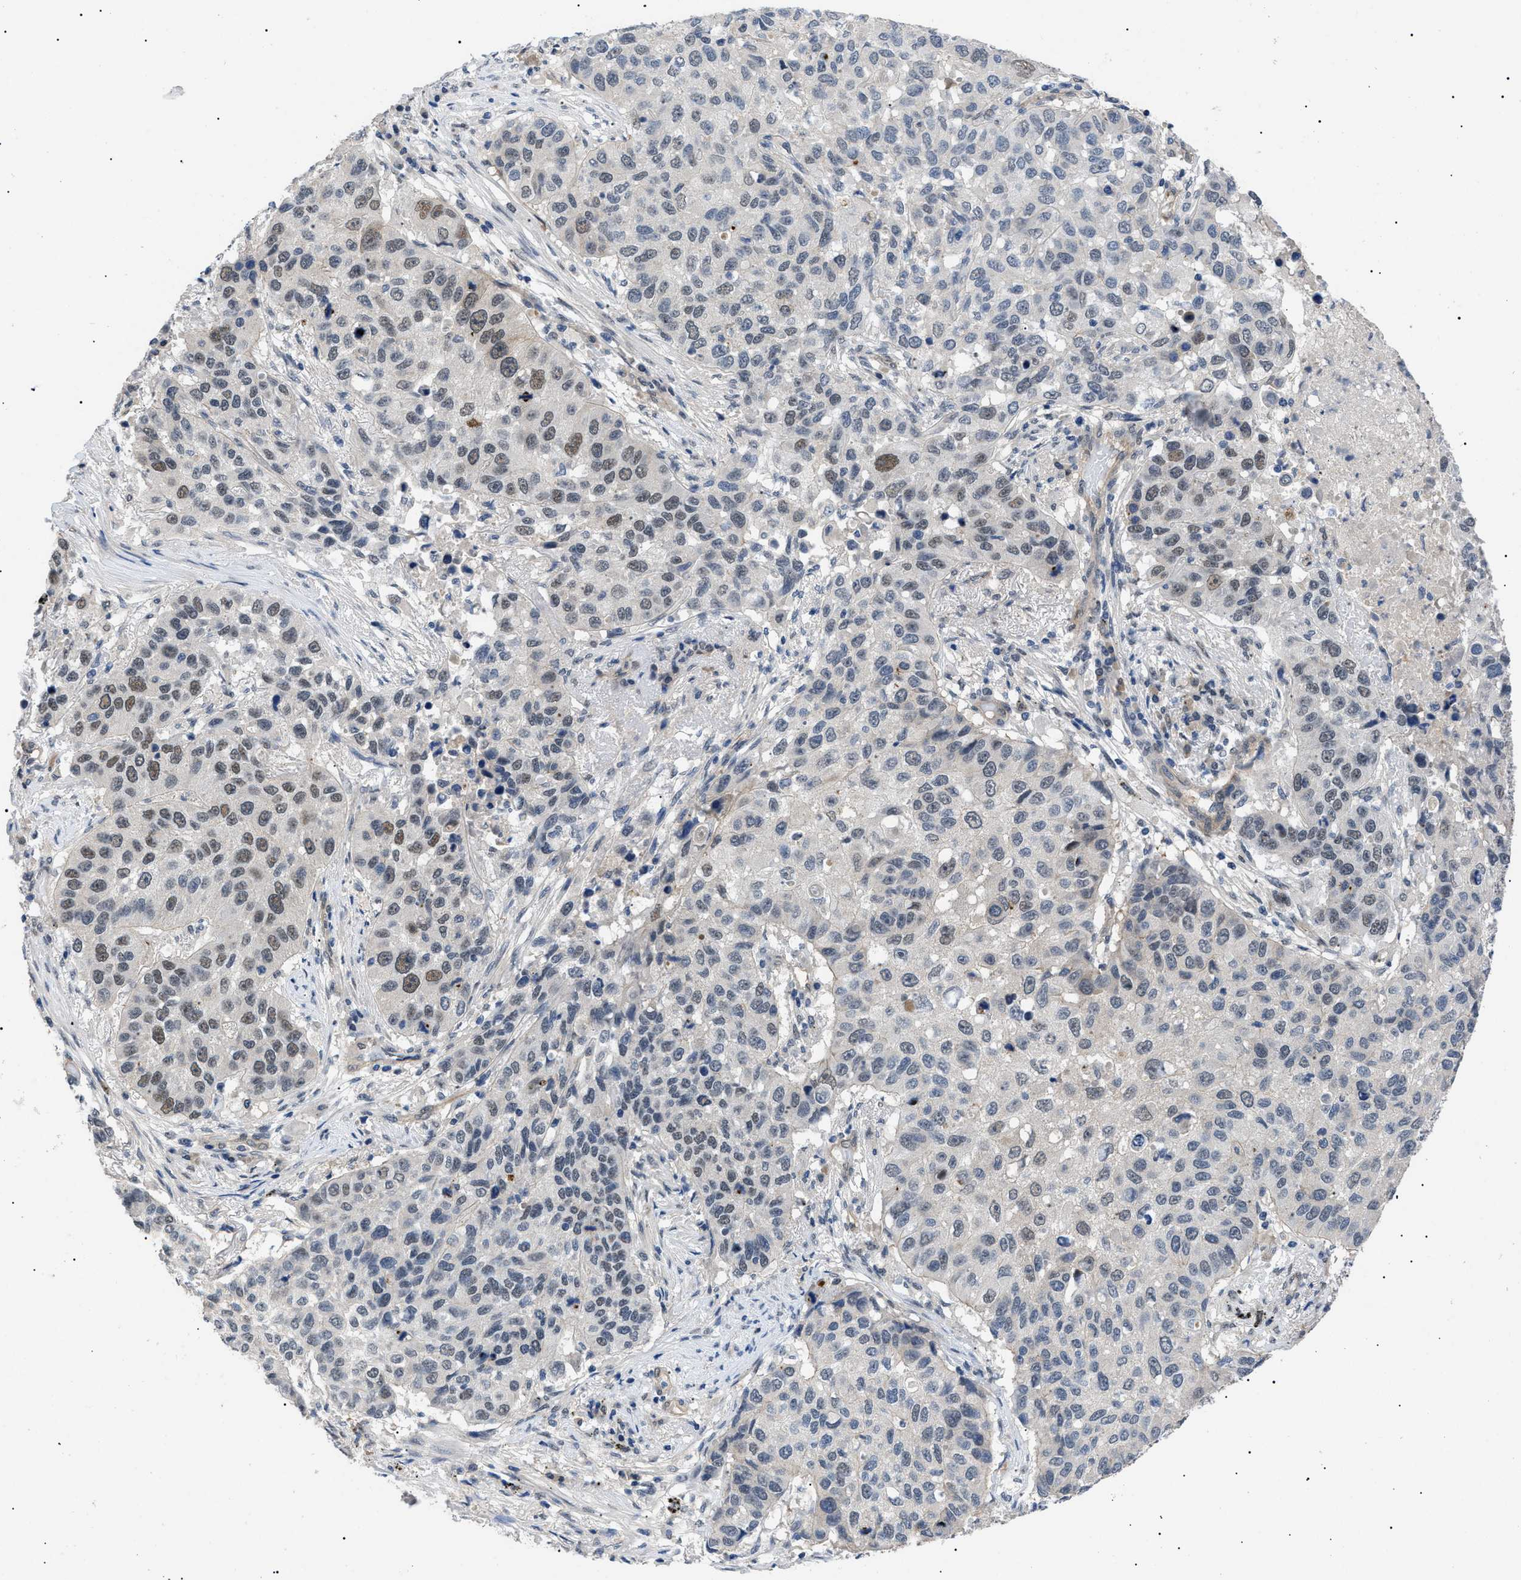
{"staining": {"intensity": "moderate", "quantity": "25%-75%", "location": "nuclear"}, "tissue": "lung cancer", "cell_type": "Tumor cells", "image_type": "cancer", "snomed": [{"axis": "morphology", "description": "Squamous cell carcinoma, NOS"}, {"axis": "topography", "description": "Lung"}], "caption": "Protein positivity by immunohistochemistry exhibits moderate nuclear positivity in about 25%-75% of tumor cells in squamous cell carcinoma (lung).", "gene": "CRCP", "patient": {"sex": "male", "age": 57}}